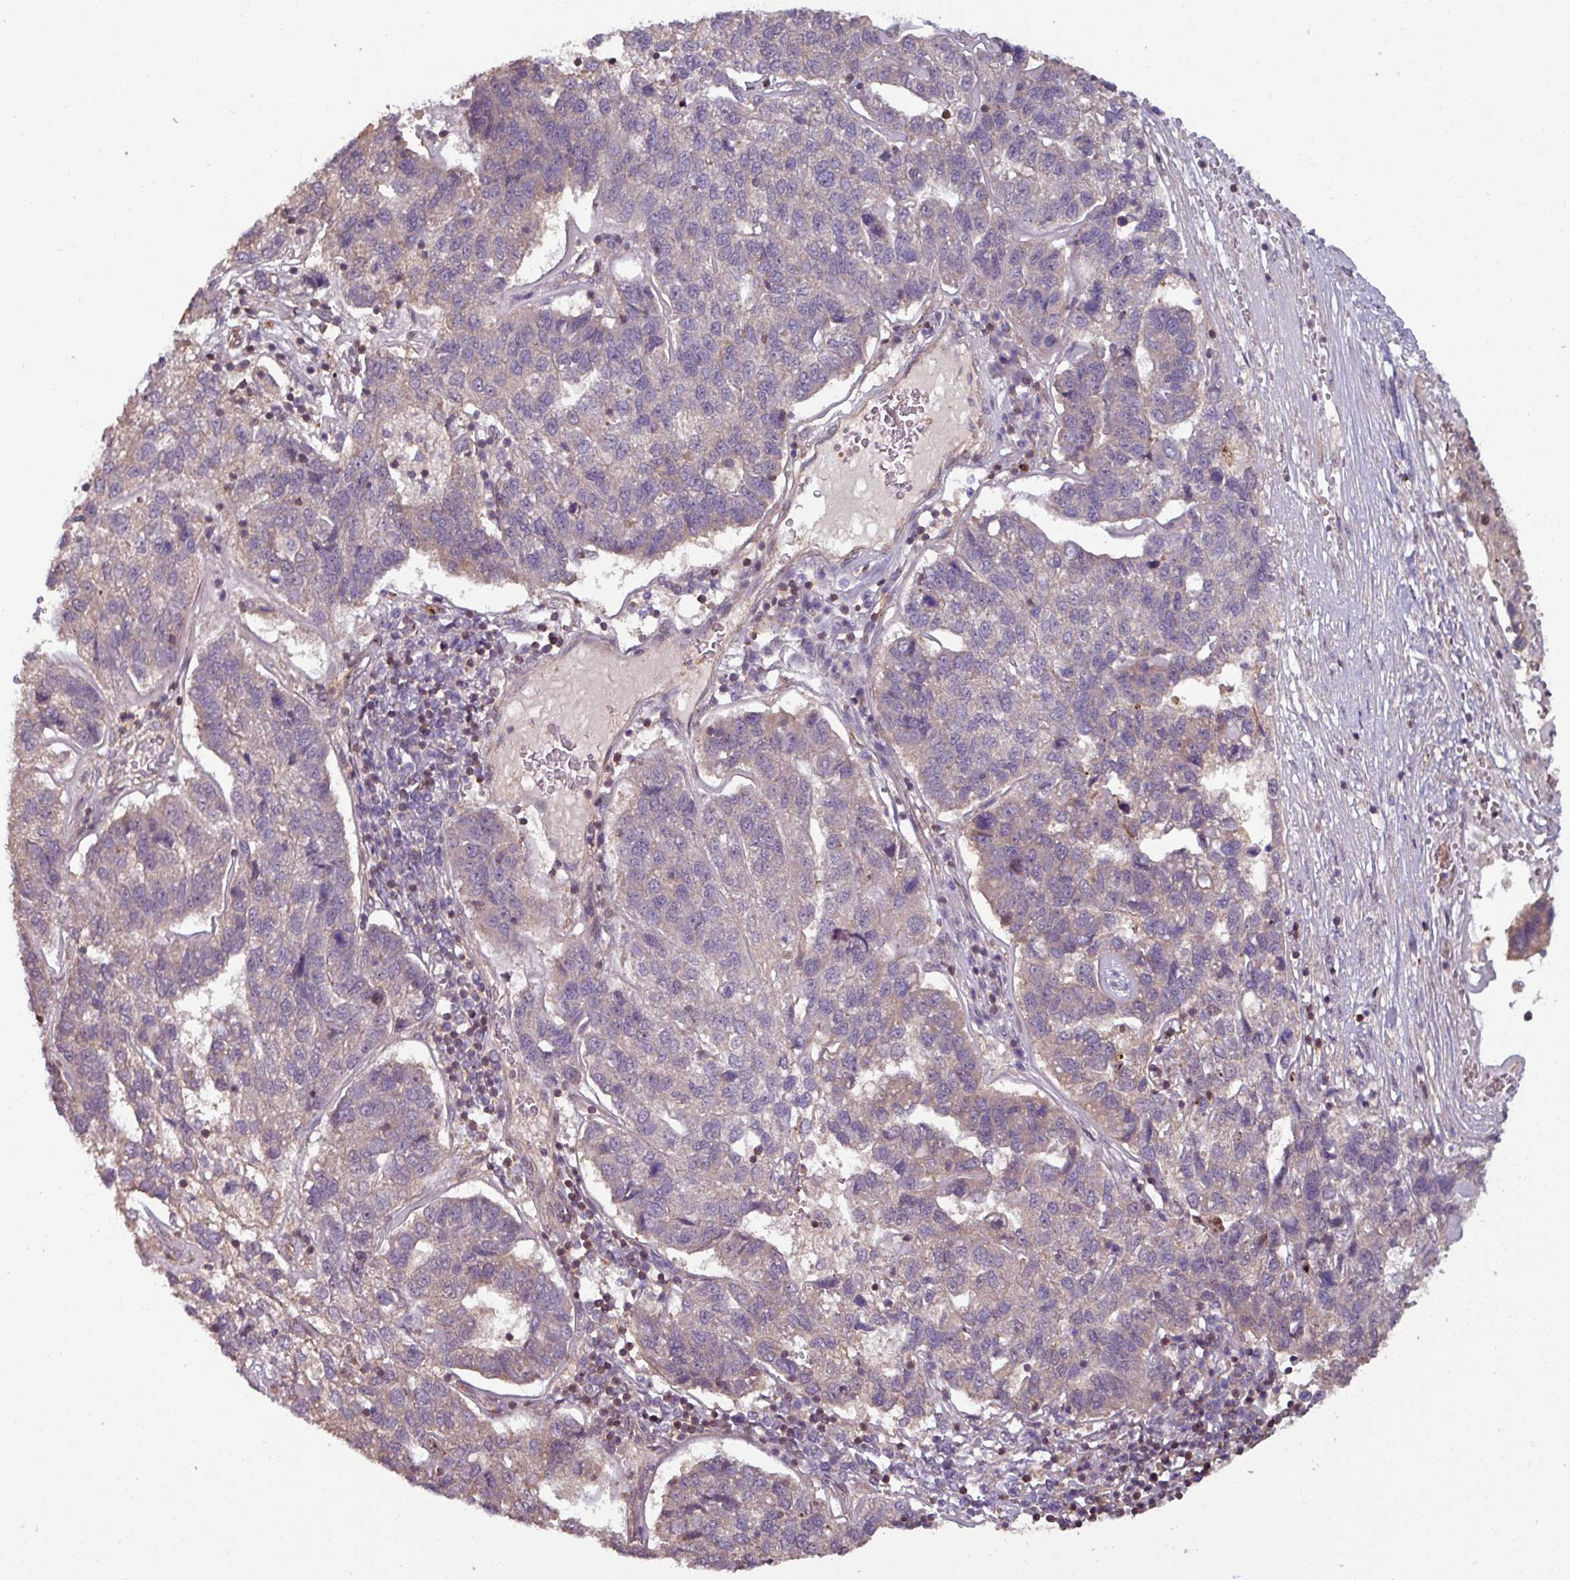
{"staining": {"intensity": "negative", "quantity": "none", "location": "none"}, "tissue": "pancreatic cancer", "cell_type": "Tumor cells", "image_type": "cancer", "snomed": [{"axis": "morphology", "description": "Adenocarcinoma, NOS"}, {"axis": "topography", "description": "Pancreas"}], "caption": "The histopathology image displays no staining of tumor cells in pancreatic cancer (adenocarcinoma). (Brightfield microscopy of DAB immunohistochemistry (IHC) at high magnification).", "gene": "TUSC3", "patient": {"sex": "female", "age": 61}}